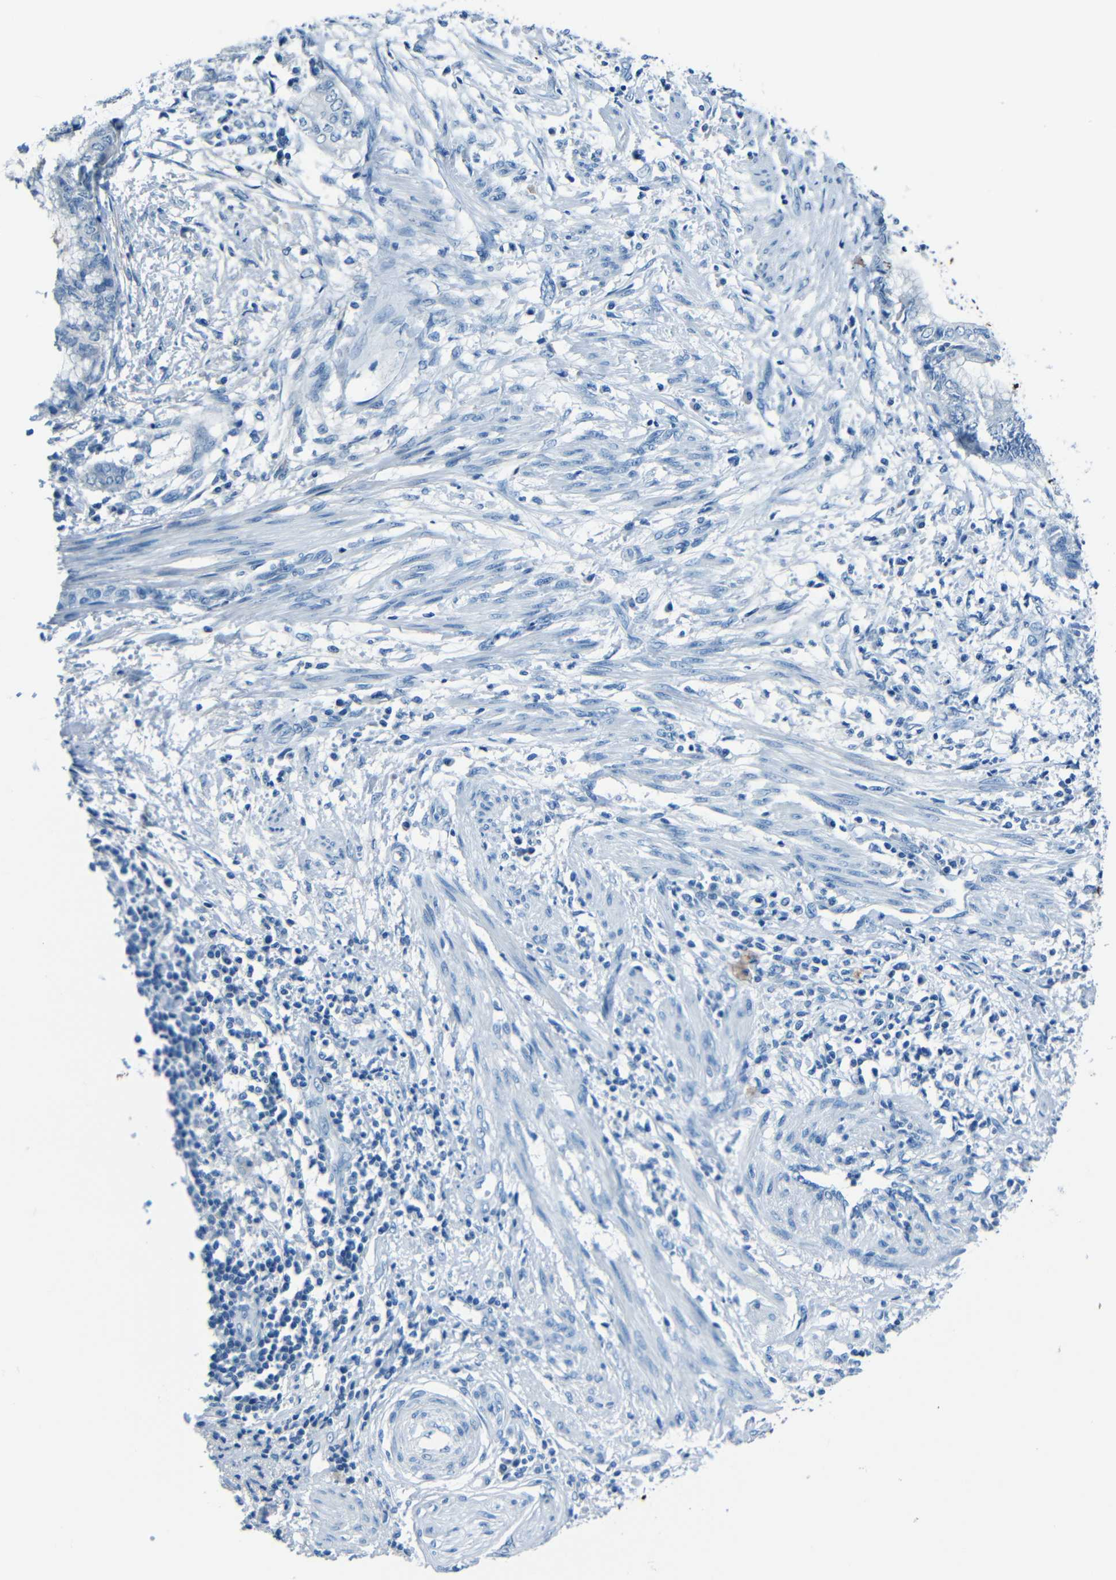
{"staining": {"intensity": "negative", "quantity": "none", "location": "none"}, "tissue": "endometrial cancer", "cell_type": "Tumor cells", "image_type": "cancer", "snomed": [{"axis": "morphology", "description": "Necrosis, NOS"}, {"axis": "morphology", "description": "Adenocarcinoma, NOS"}, {"axis": "topography", "description": "Endometrium"}], "caption": "This is an IHC histopathology image of endometrial cancer (adenocarcinoma). There is no expression in tumor cells.", "gene": "FBN2", "patient": {"sex": "female", "age": 79}}